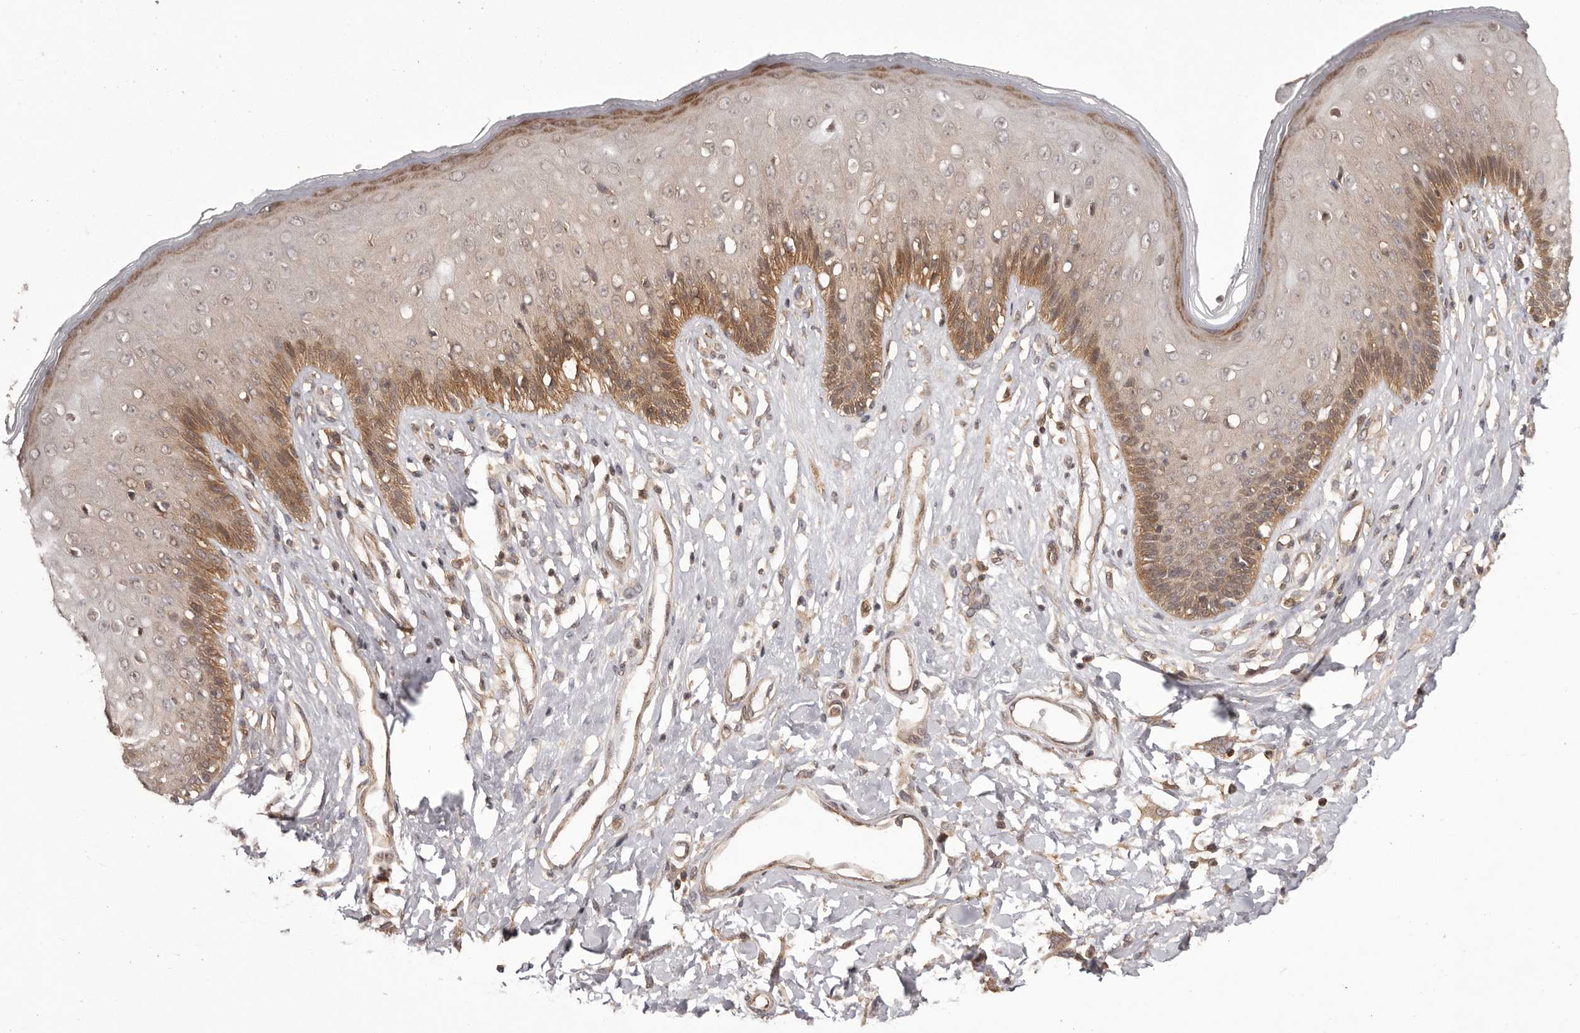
{"staining": {"intensity": "moderate", "quantity": "25%-75%", "location": "cytoplasmic/membranous"}, "tissue": "skin", "cell_type": "Epidermal cells", "image_type": "normal", "snomed": [{"axis": "morphology", "description": "Normal tissue, NOS"}, {"axis": "morphology", "description": "Squamous cell carcinoma, NOS"}, {"axis": "topography", "description": "Vulva"}], "caption": "Protein expression analysis of unremarkable human skin reveals moderate cytoplasmic/membranous expression in approximately 25%-75% of epidermal cells. (Brightfield microscopy of DAB IHC at high magnification).", "gene": "NFKBIA", "patient": {"sex": "female", "age": 85}}